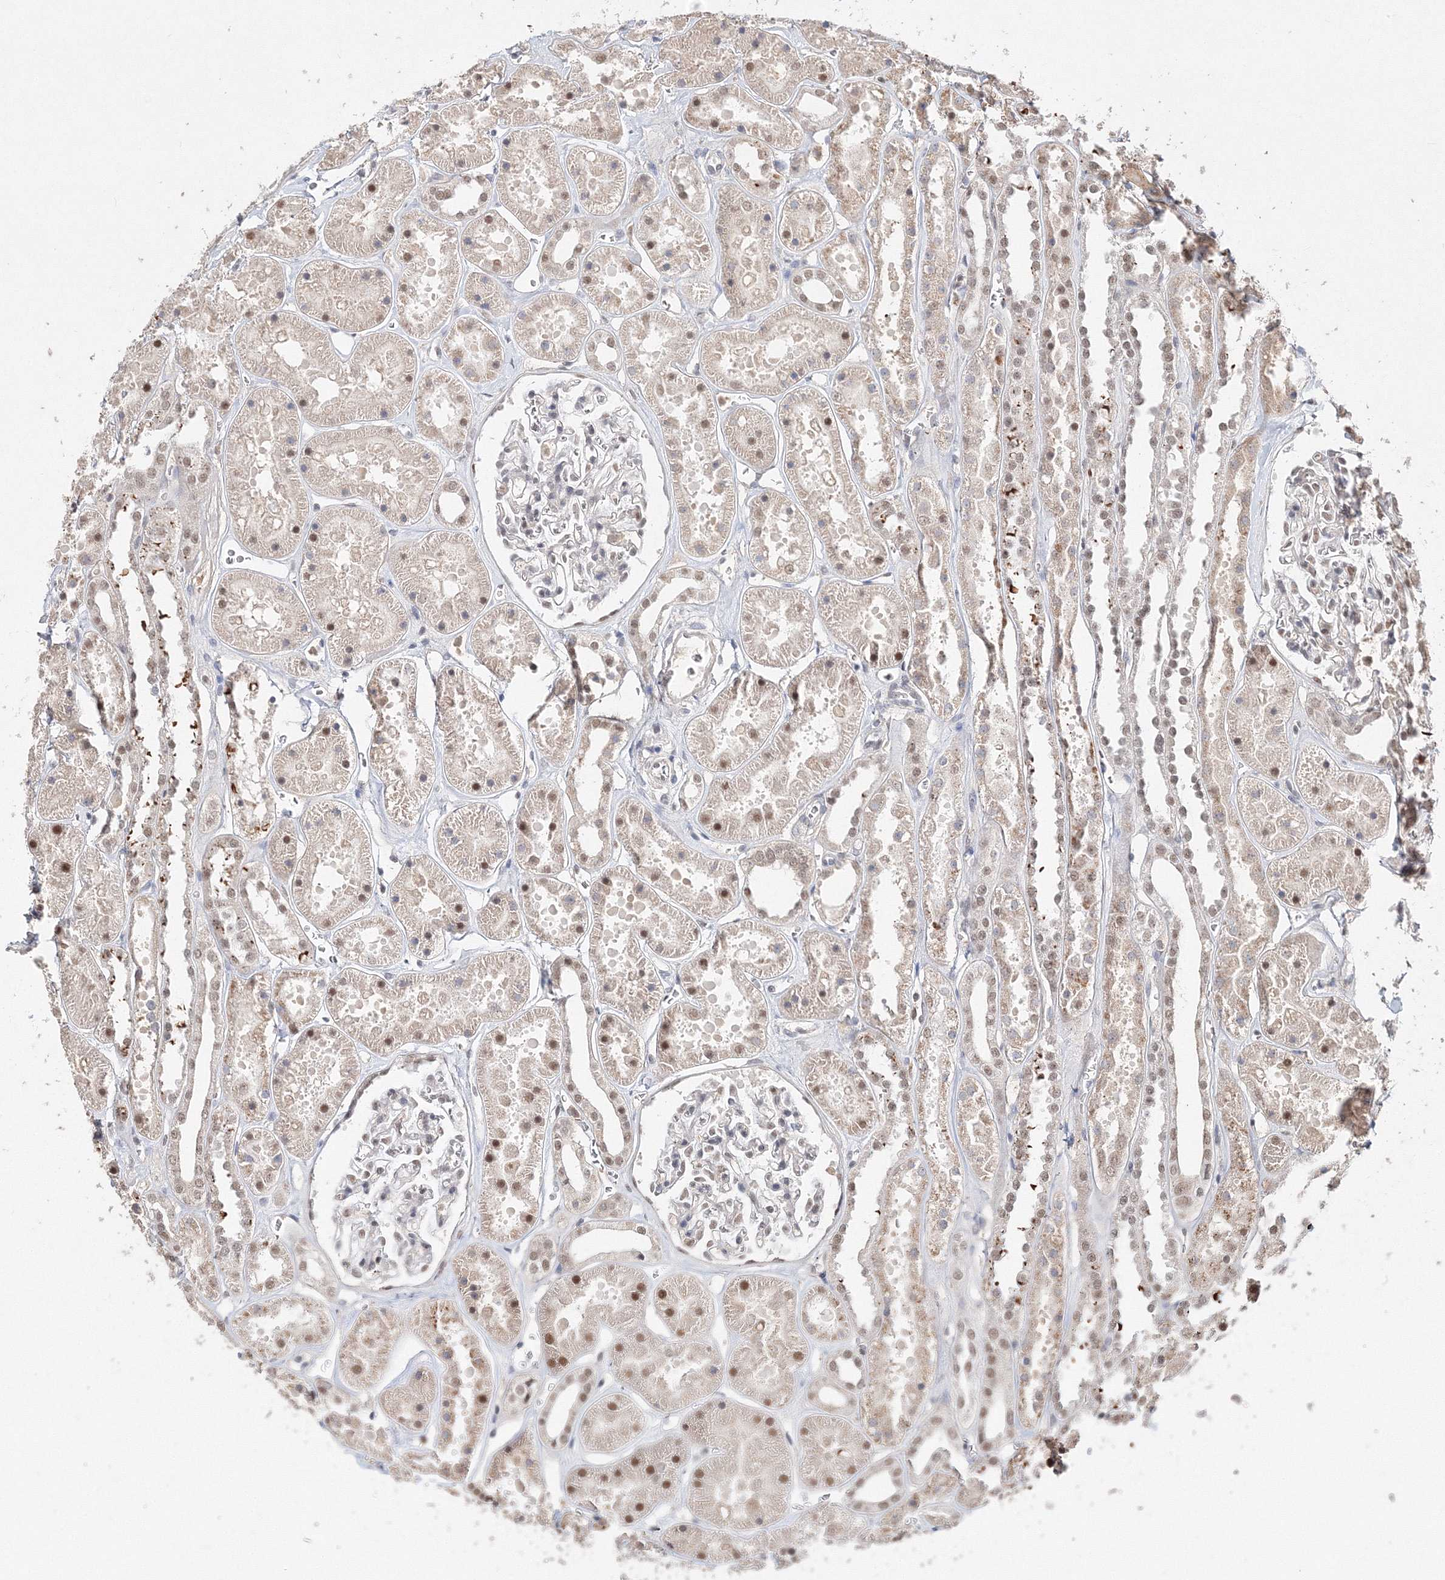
{"staining": {"intensity": "negative", "quantity": "none", "location": "none"}, "tissue": "kidney", "cell_type": "Cells in glomeruli", "image_type": "normal", "snomed": [{"axis": "morphology", "description": "Normal tissue, NOS"}, {"axis": "topography", "description": "Kidney"}], "caption": "Cells in glomeruli are negative for protein expression in benign human kidney. Brightfield microscopy of immunohistochemistry (IHC) stained with DAB (3,3'-diaminobenzidine) (brown) and hematoxylin (blue), captured at high magnification.", "gene": "IWS1", "patient": {"sex": "female", "age": 41}}